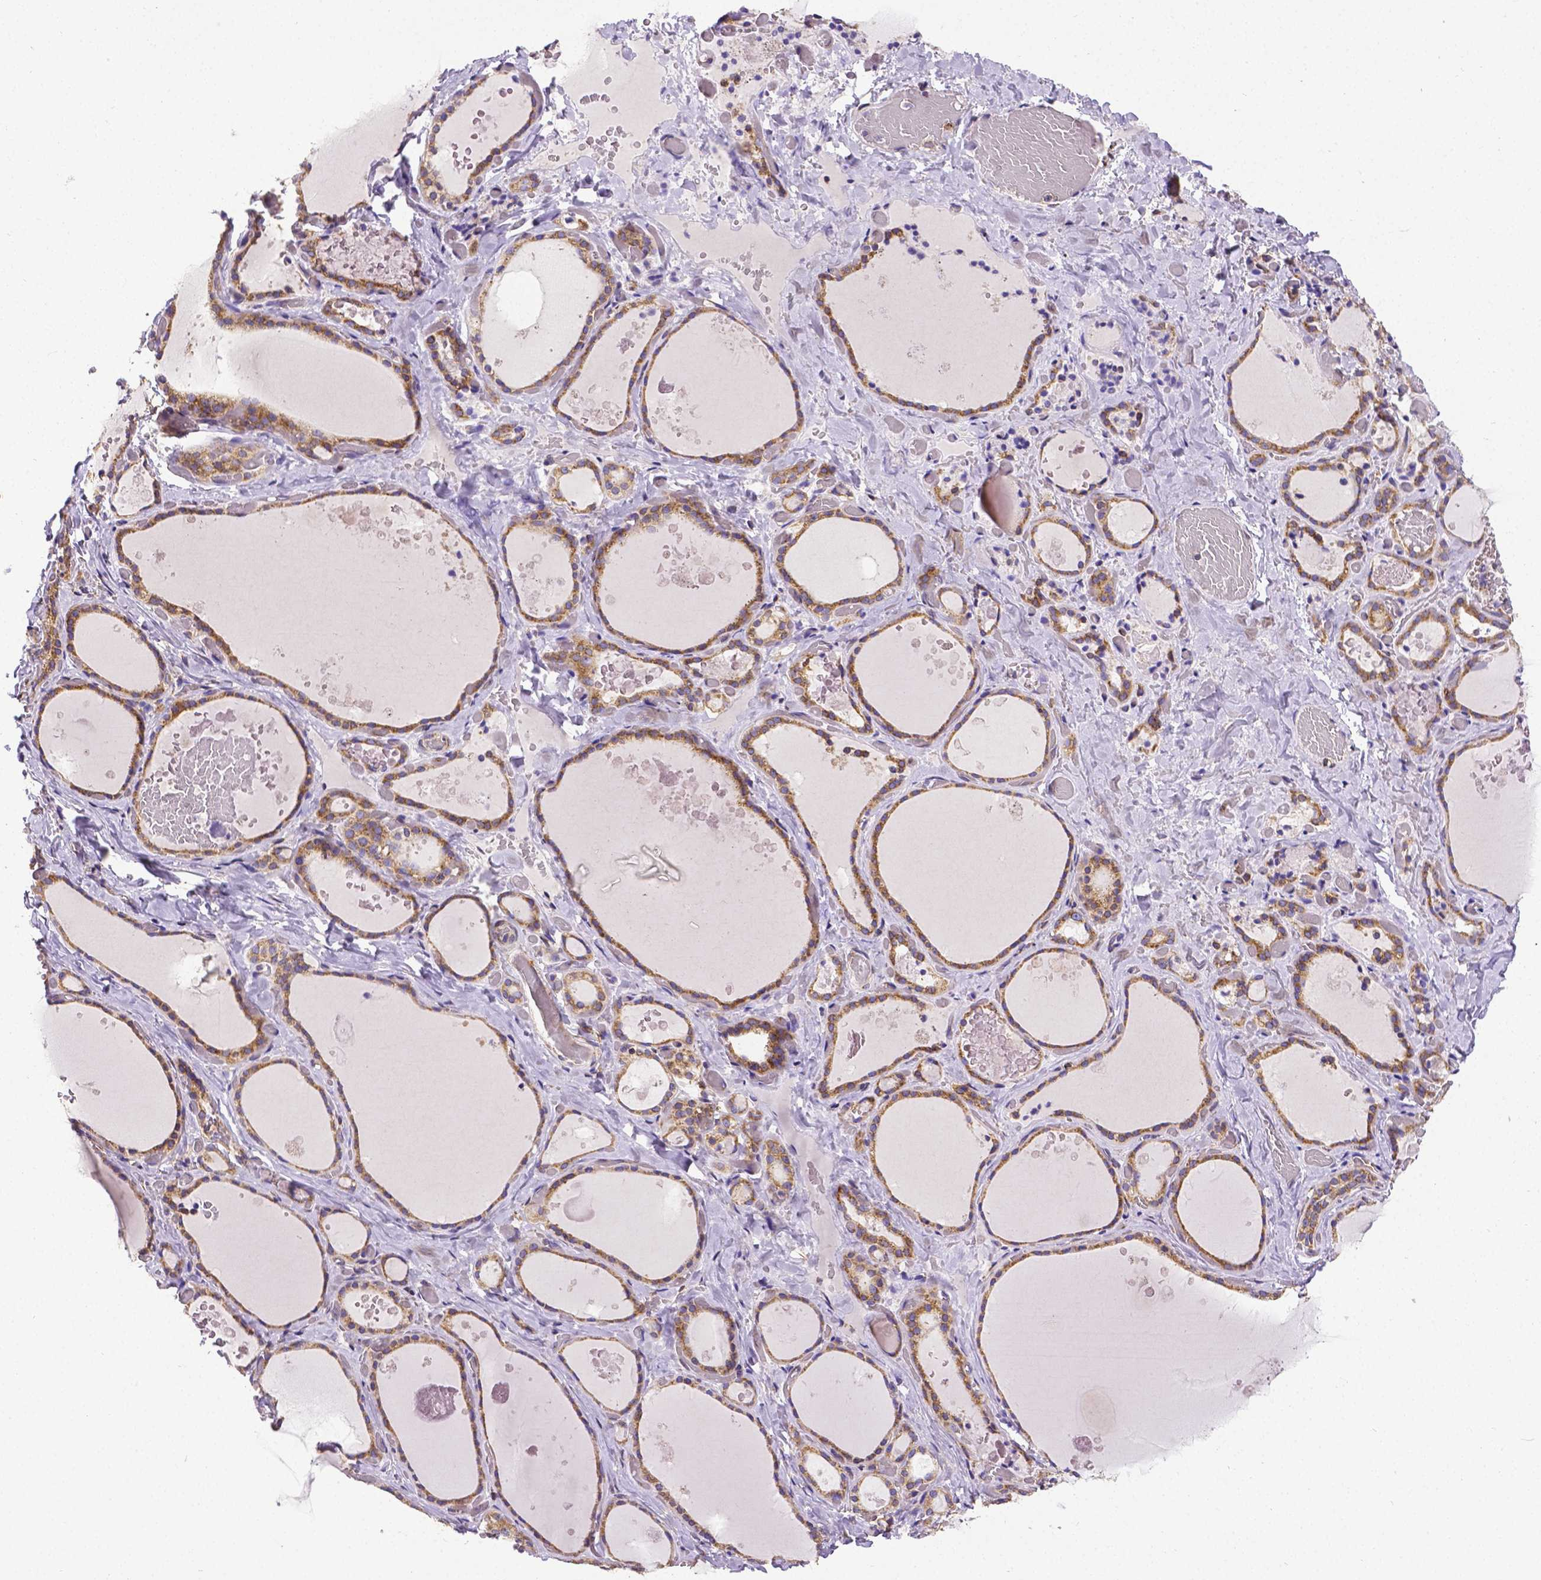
{"staining": {"intensity": "moderate", "quantity": ">75%", "location": "cytoplasmic/membranous"}, "tissue": "thyroid gland", "cell_type": "Glandular cells", "image_type": "normal", "snomed": [{"axis": "morphology", "description": "Normal tissue, NOS"}, {"axis": "topography", "description": "Thyroid gland"}], "caption": "DAB (3,3'-diaminobenzidine) immunohistochemical staining of unremarkable thyroid gland displays moderate cytoplasmic/membranous protein positivity in about >75% of glandular cells.", "gene": "MTDH", "patient": {"sex": "female", "age": 56}}